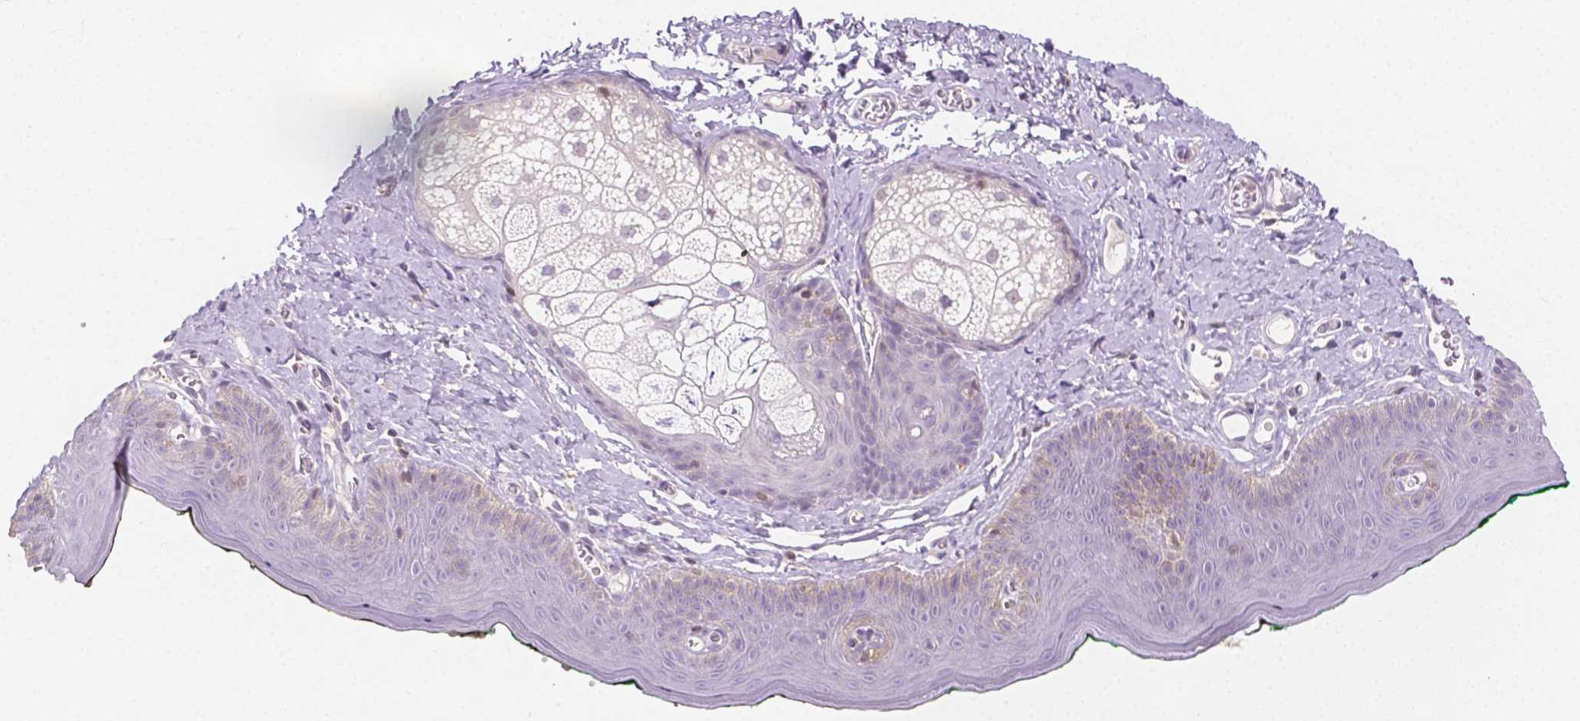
{"staining": {"intensity": "negative", "quantity": "none", "location": "none"}, "tissue": "skin", "cell_type": "Epidermal cells", "image_type": "normal", "snomed": [{"axis": "morphology", "description": "Normal tissue, NOS"}, {"axis": "topography", "description": "Vulva"}, {"axis": "topography", "description": "Peripheral nerve tissue"}], "caption": "Human skin stained for a protein using IHC displays no expression in epidermal cells.", "gene": "SGTB", "patient": {"sex": "female", "age": 66}}